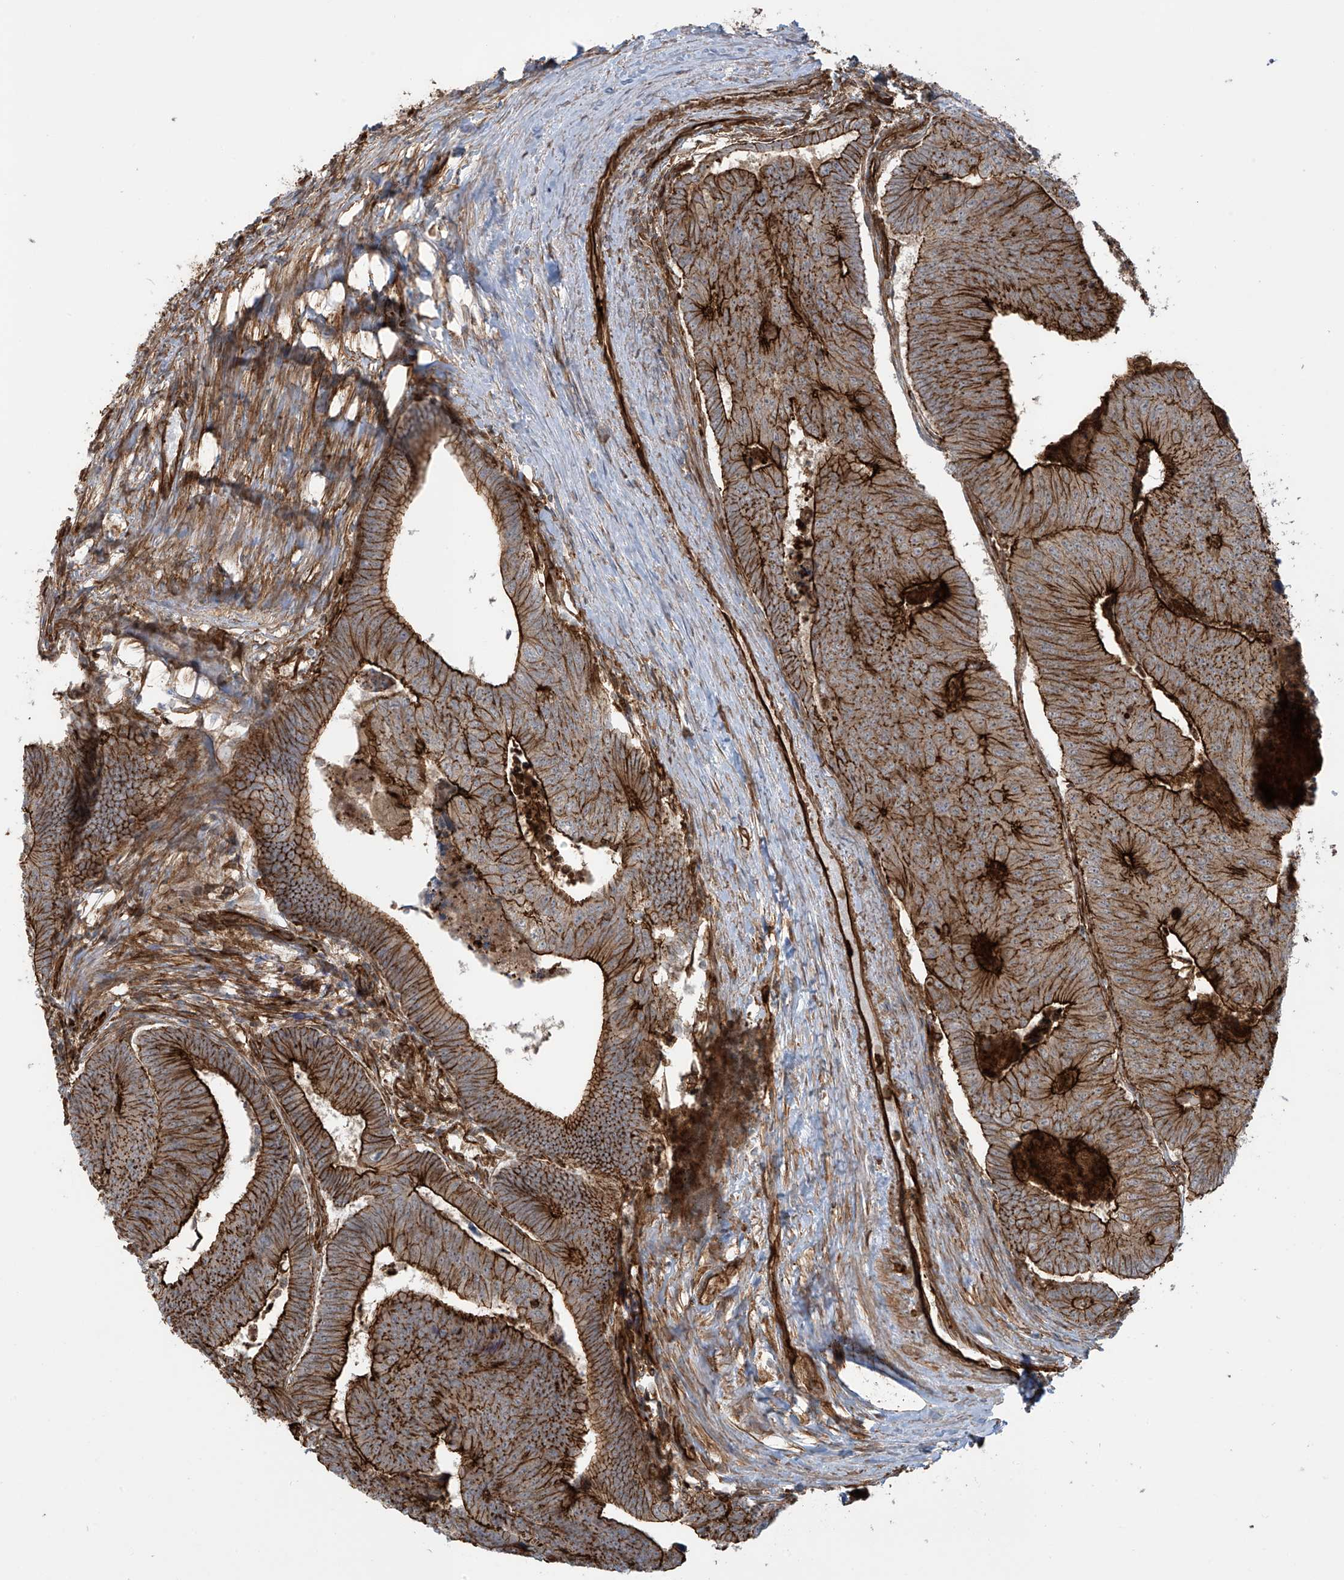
{"staining": {"intensity": "strong", "quantity": ">75%", "location": "cytoplasmic/membranous"}, "tissue": "colorectal cancer", "cell_type": "Tumor cells", "image_type": "cancer", "snomed": [{"axis": "morphology", "description": "Adenocarcinoma, NOS"}, {"axis": "topography", "description": "Colon"}], "caption": "Protein staining reveals strong cytoplasmic/membranous positivity in about >75% of tumor cells in colorectal adenocarcinoma.", "gene": "SLC9A2", "patient": {"sex": "female", "age": 67}}